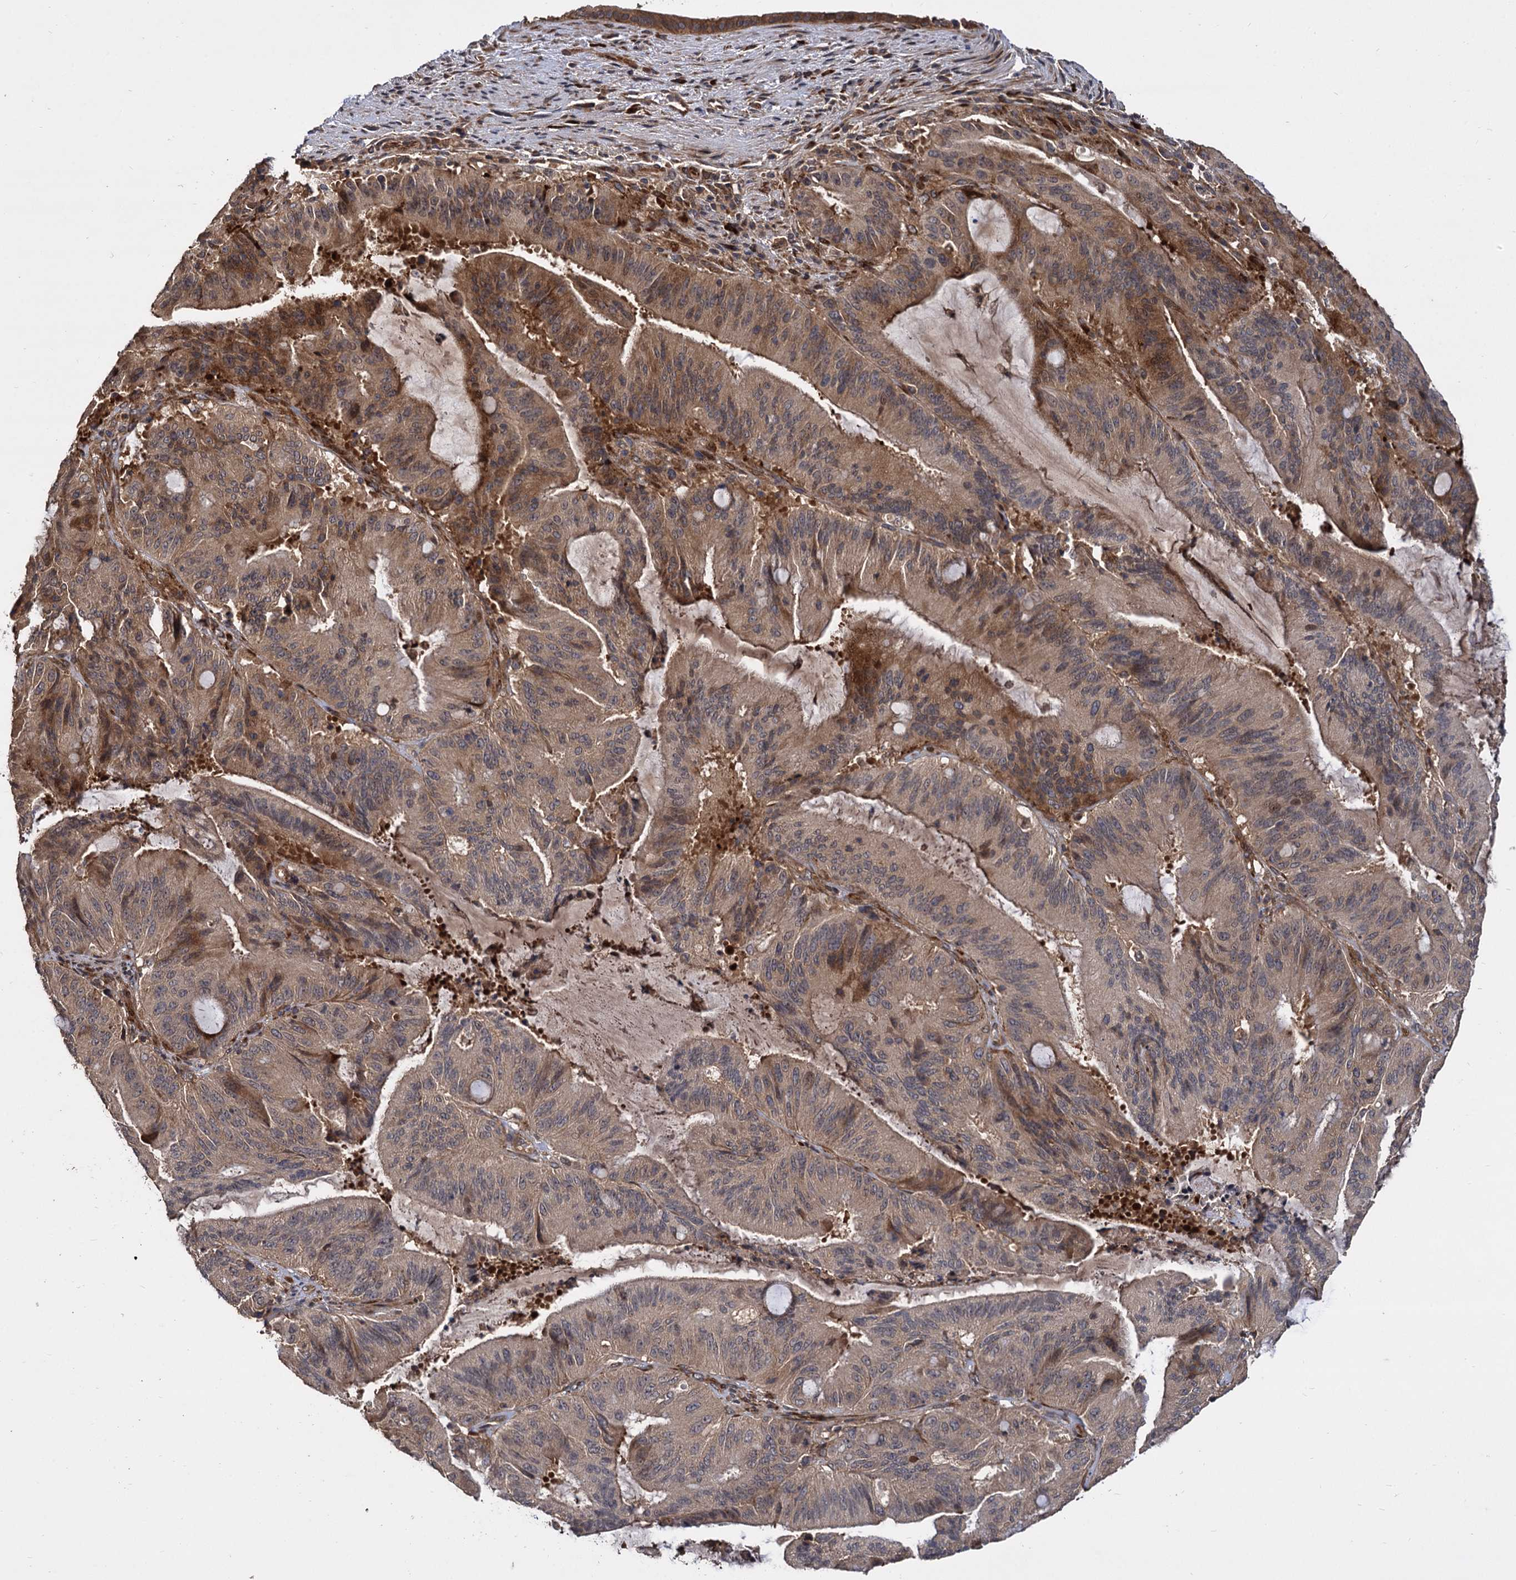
{"staining": {"intensity": "moderate", "quantity": "25%-75%", "location": "cytoplasmic/membranous"}, "tissue": "liver cancer", "cell_type": "Tumor cells", "image_type": "cancer", "snomed": [{"axis": "morphology", "description": "Normal tissue, NOS"}, {"axis": "morphology", "description": "Cholangiocarcinoma"}, {"axis": "topography", "description": "Liver"}, {"axis": "topography", "description": "Peripheral nerve tissue"}], "caption": "Protein staining demonstrates moderate cytoplasmic/membranous positivity in approximately 25%-75% of tumor cells in liver cholangiocarcinoma. (IHC, brightfield microscopy, high magnification).", "gene": "INPPL1", "patient": {"sex": "female", "age": 73}}